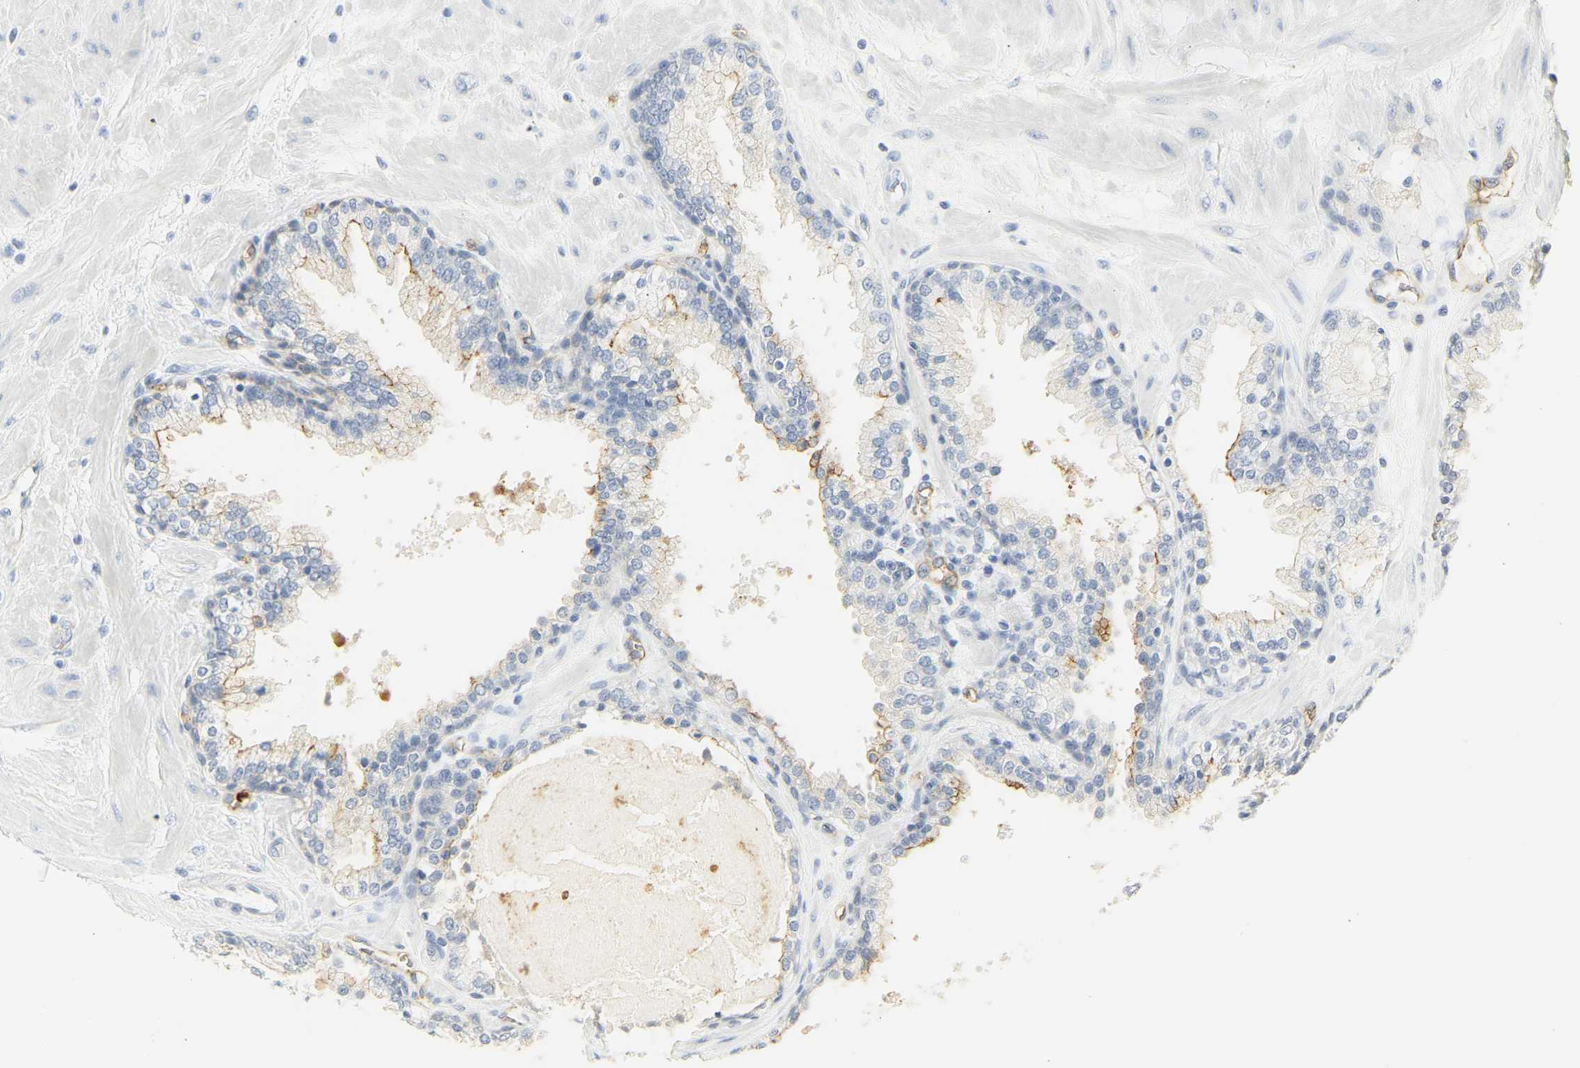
{"staining": {"intensity": "weak", "quantity": "<25%", "location": "cytoplasmic/membranous"}, "tissue": "prostate", "cell_type": "Glandular cells", "image_type": "normal", "snomed": [{"axis": "morphology", "description": "Normal tissue, NOS"}, {"axis": "topography", "description": "Prostate"}], "caption": "Micrograph shows no protein positivity in glandular cells of normal prostate. (Brightfield microscopy of DAB (3,3'-diaminobenzidine) immunohistochemistry at high magnification).", "gene": "CEACAM5", "patient": {"sex": "male", "age": 51}}